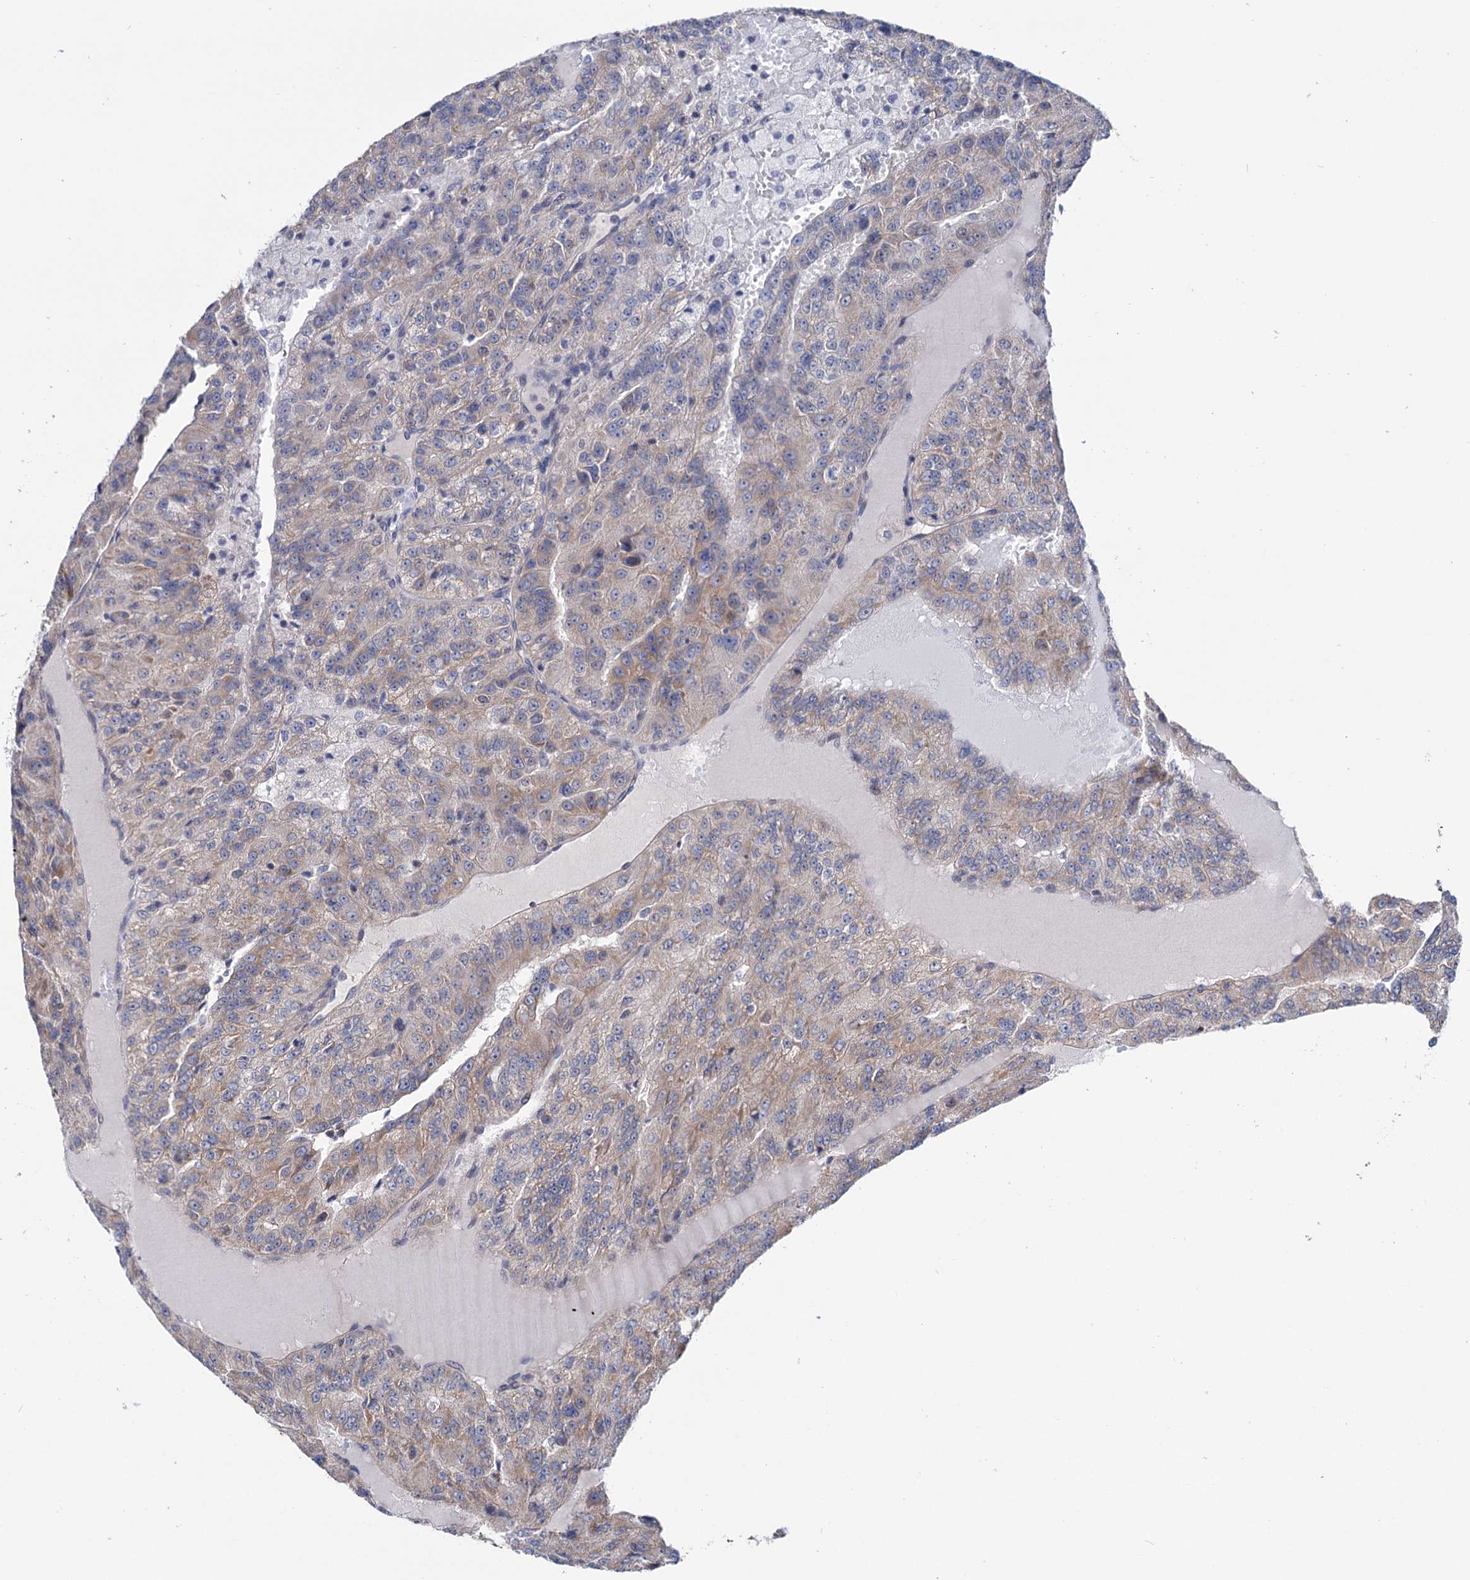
{"staining": {"intensity": "moderate", "quantity": "25%-75%", "location": "cytoplasmic/membranous"}, "tissue": "renal cancer", "cell_type": "Tumor cells", "image_type": "cancer", "snomed": [{"axis": "morphology", "description": "Adenocarcinoma, NOS"}, {"axis": "topography", "description": "Kidney"}], "caption": "Renal cancer (adenocarcinoma) stained with immunohistochemistry (IHC) shows moderate cytoplasmic/membranous positivity in about 25%-75% of tumor cells.", "gene": "SUCLA2", "patient": {"sex": "female", "age": 63}}